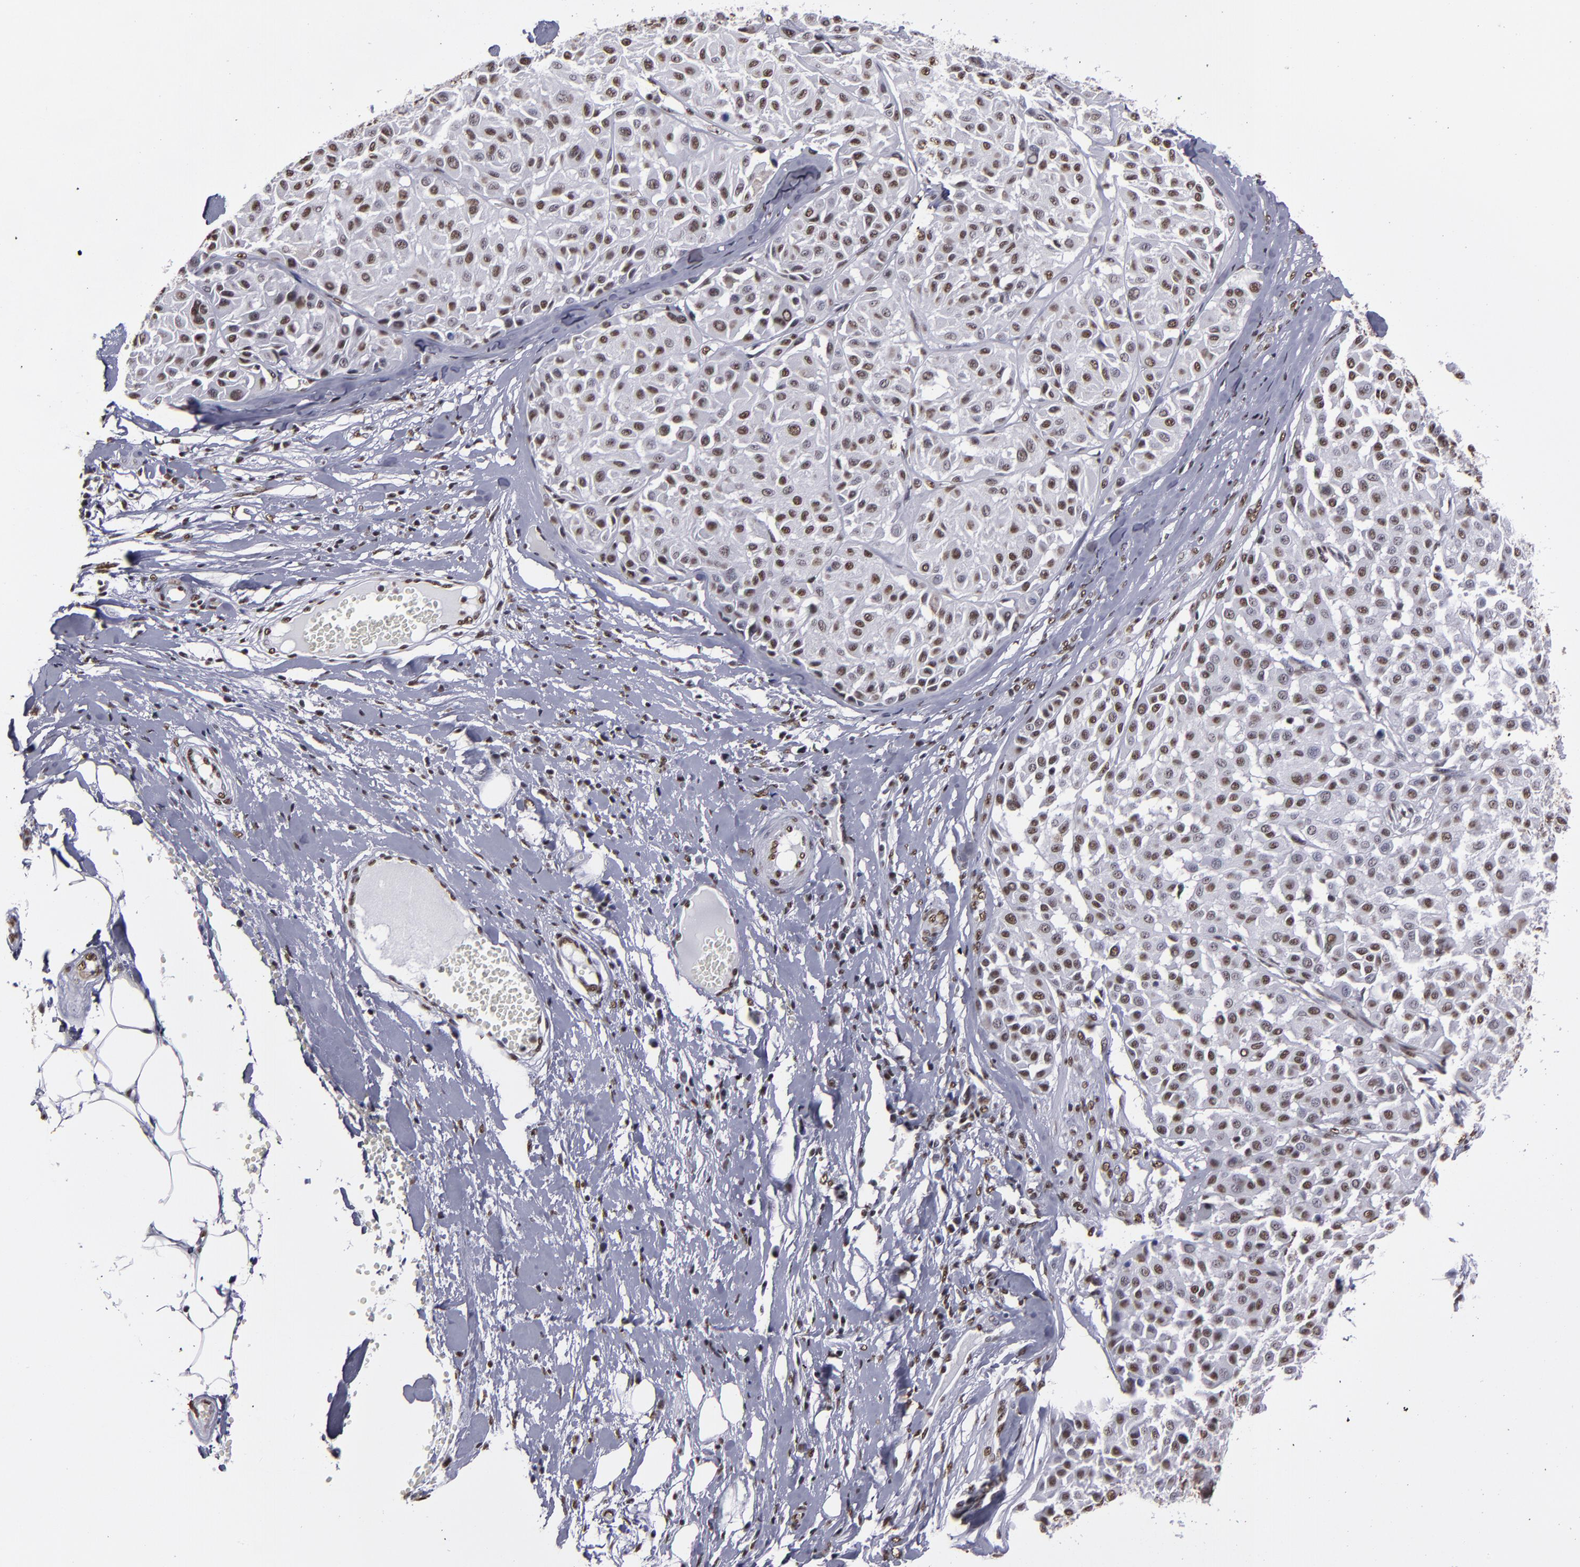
{"staining": {"intensity": "strong", "quantity": ">75%", "location": "nuclear"}, "tissue": "melanoma", "cell_type": "Tumor cells", "image_type": "cancer", "snomed": [{"axis": "morphology", "description": "Malignant melanoma, Metastatic site"}, {"axis": "topography", "description": "Soft tissue"}], "caption": "This is a micrograph of immunohistochemistry staining of melanoma, which shows strong positivity in the nuclear of tumor cells.", "gene": "HNRNPA2B1", "patient": {"sex": "male", "age": 41}}